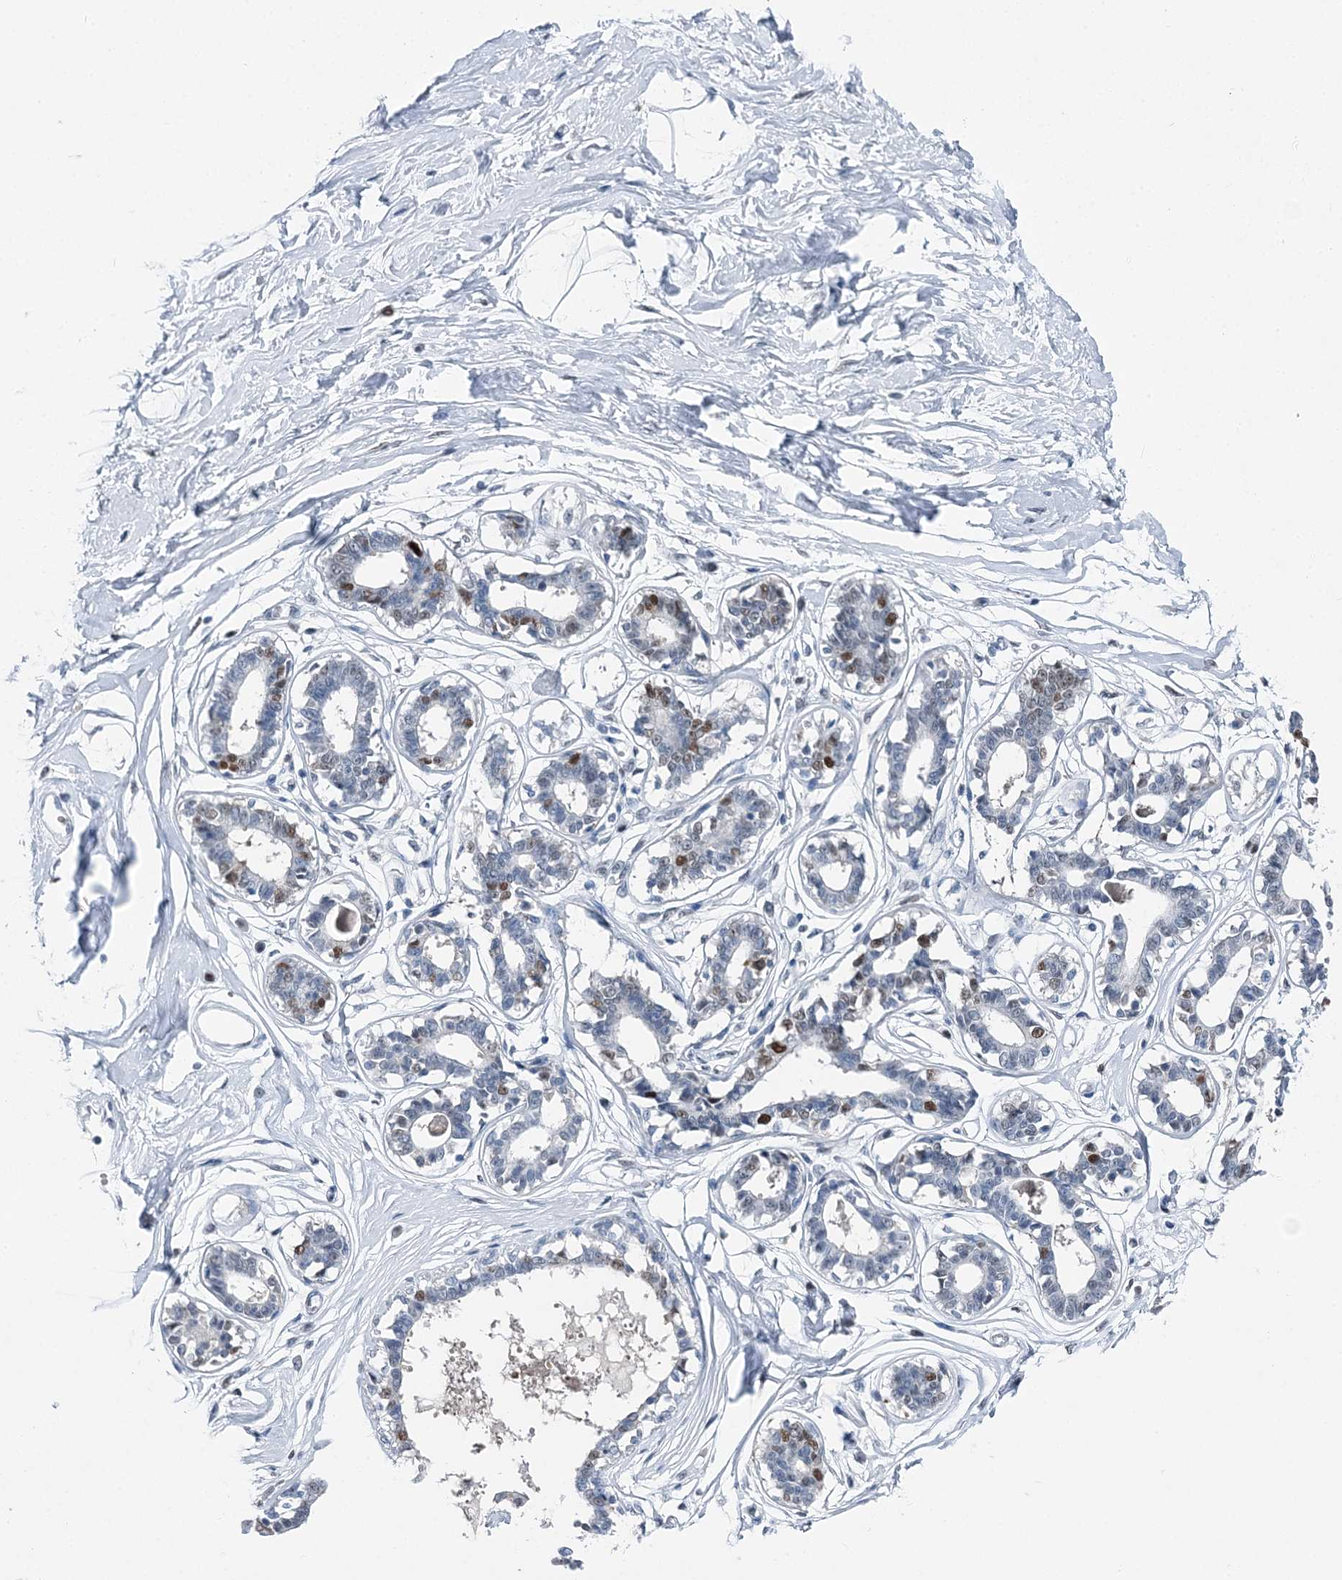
{"staining": {"intensity": "negative", "quantity": "none", "location": "none"}, "tissue": "breast", "cell_type": "Adipocytes", "image_type": "normal", "snomed": [{"axis": "morphology", "description": "Normal tissue, NOS"}, {"axis": "topography", "description": "Breast"}], "caption": "This is an IHC histopathology image of benign breast. There is no positivity in adipocytes.", "gene": "HAT1", "patient": {"sex": "female", "age": 45}}